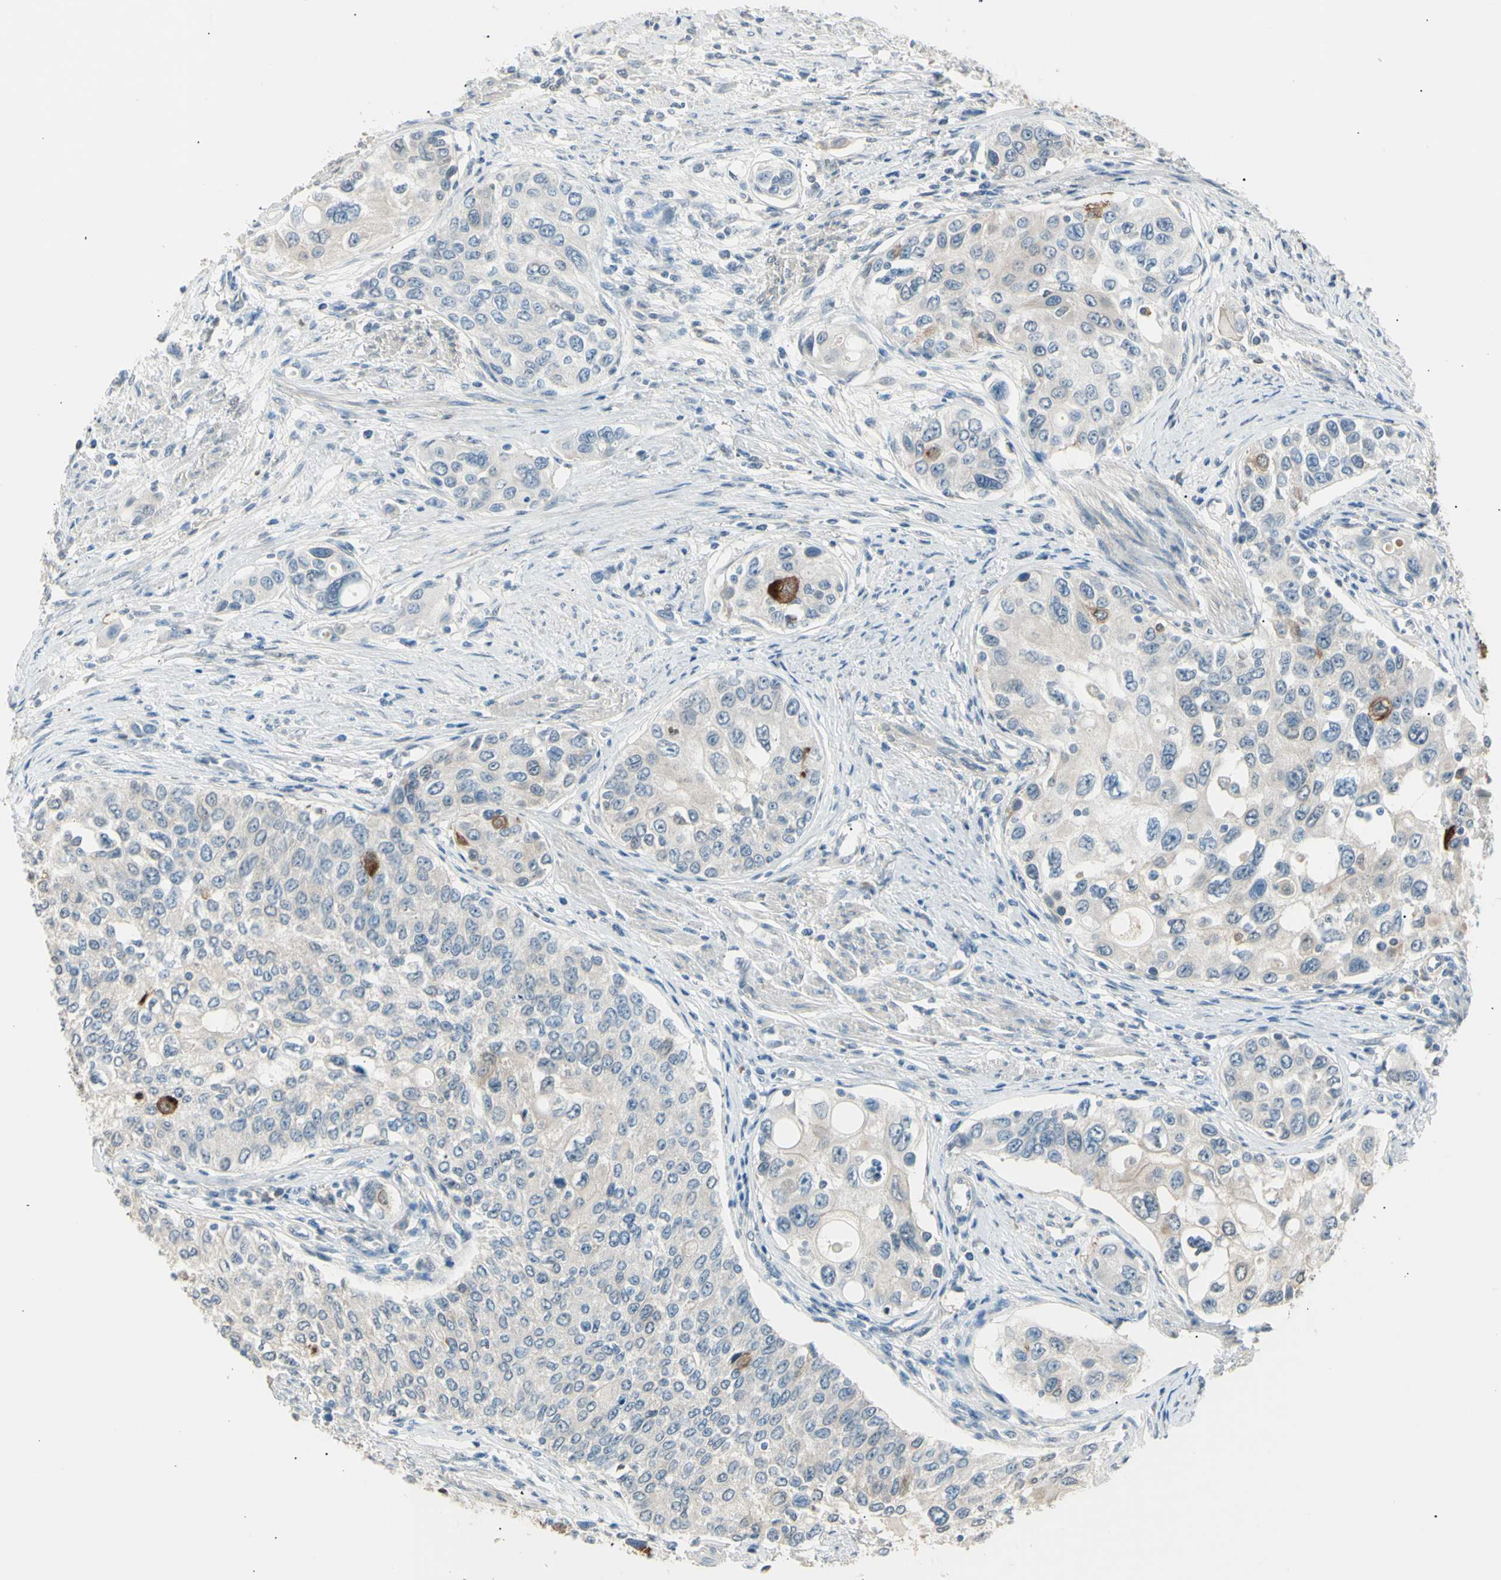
{"staining": {"intensity": "weak", "quantity": "25%-75%", "location": "cytoplasmic/membranous"}, "tissue": "urothelial cancer", "cell_type": "Tumor cells", "image_type": "cancer", "snomed": [{"axis": "morphology", "description": "Urothelial carcinoma, High grade"}, {"axis": "topography", "description": "Urinary bladder"}], "caption": "There is low levels of weak cytoplasmic/membranous expression in tumor cells of urothelial cancer, as demonstrated by immunohistochemical staining (brown color).", "gene": "LHPP", "patient": {"sex": "female", "age": 56}}